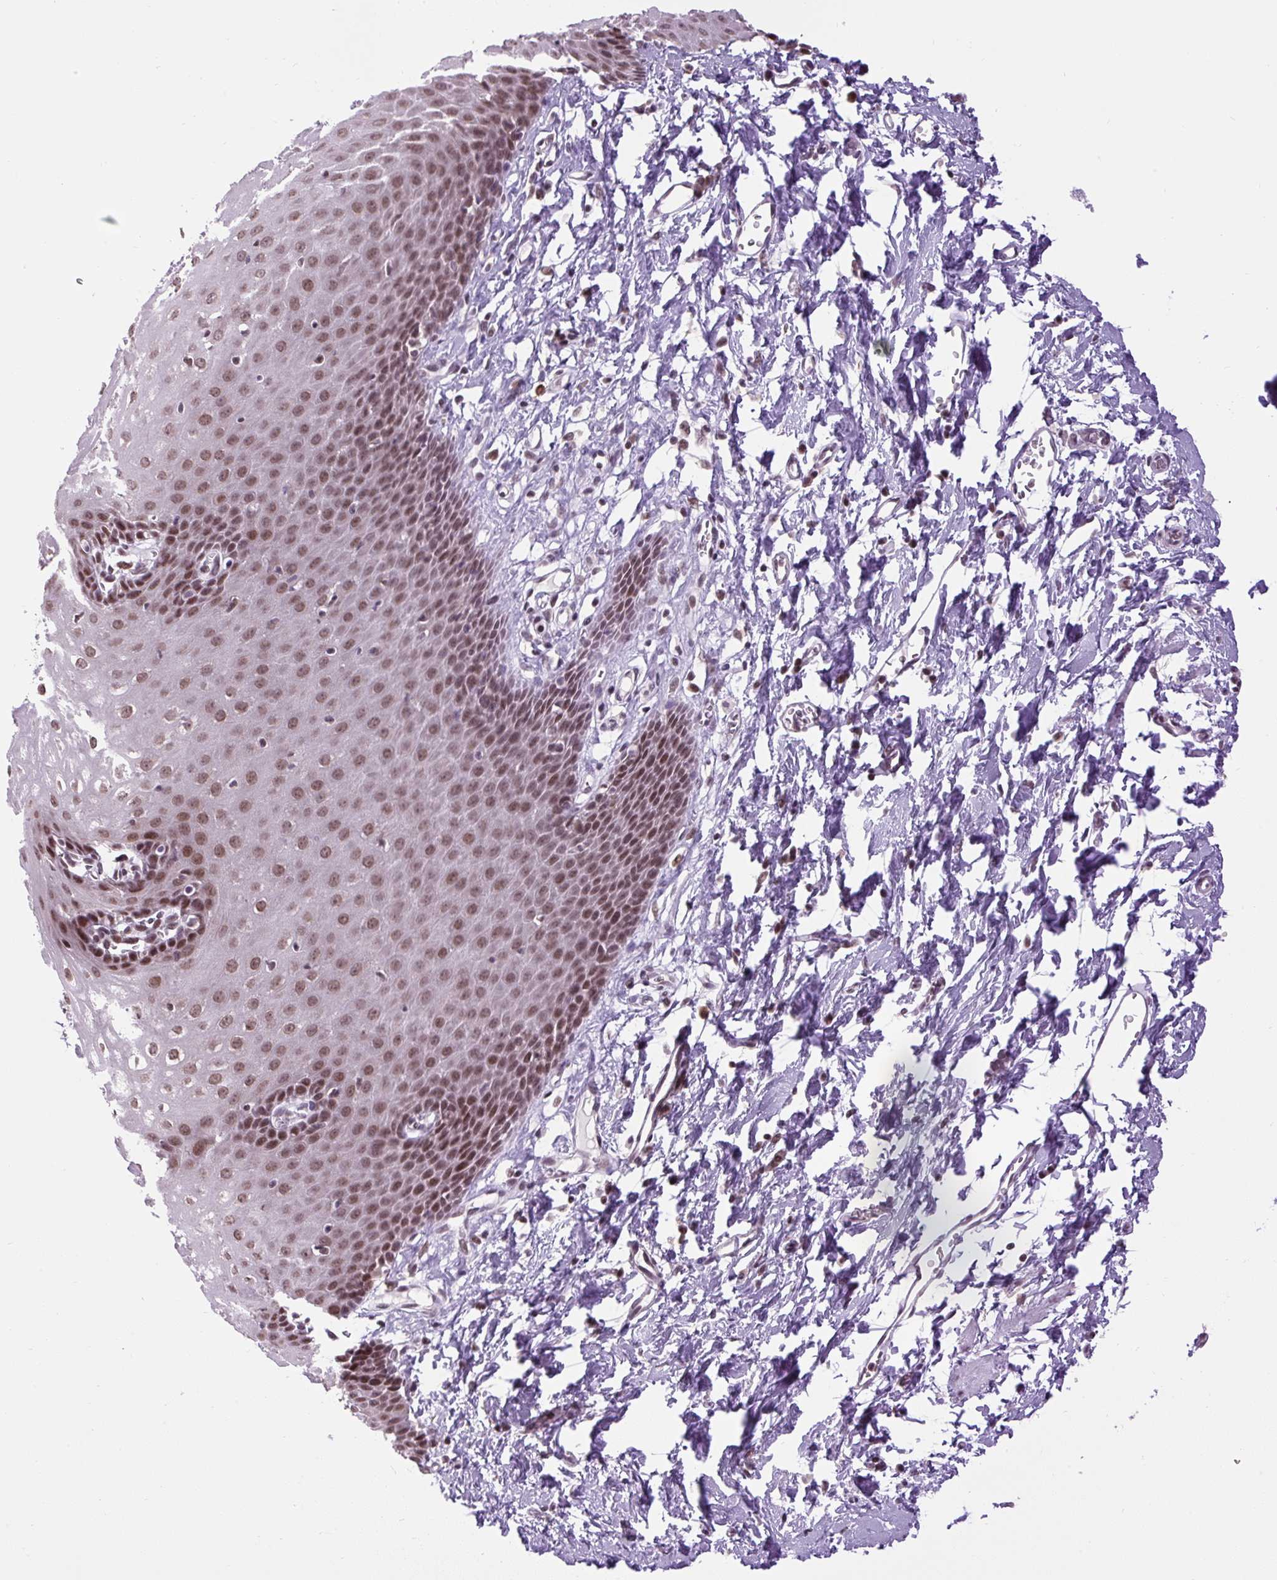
{"staining": {"intensity": "moderate", "quantity": ">75%", "location": "nuclear"}, "tissue": "esophagus", "cell_type": "Squamous epithelial cells", "image_type": "normal", "snomed": [{"axis": "morphology", "description": "Normal tissue, NOS"}, {"axis": "topography", "description": "Esophagus"}], "caption": "DAB (3,3'-diaminobenzidine) immunohistochemical staining of unremarkable human esophagus displays moderate nuclear protein expression in approximately >75% of squamous epithelial cells. Nuclei are stained in blue.", "gene": "ZNF672", "patient": {"sex": "male", "age": 70}}